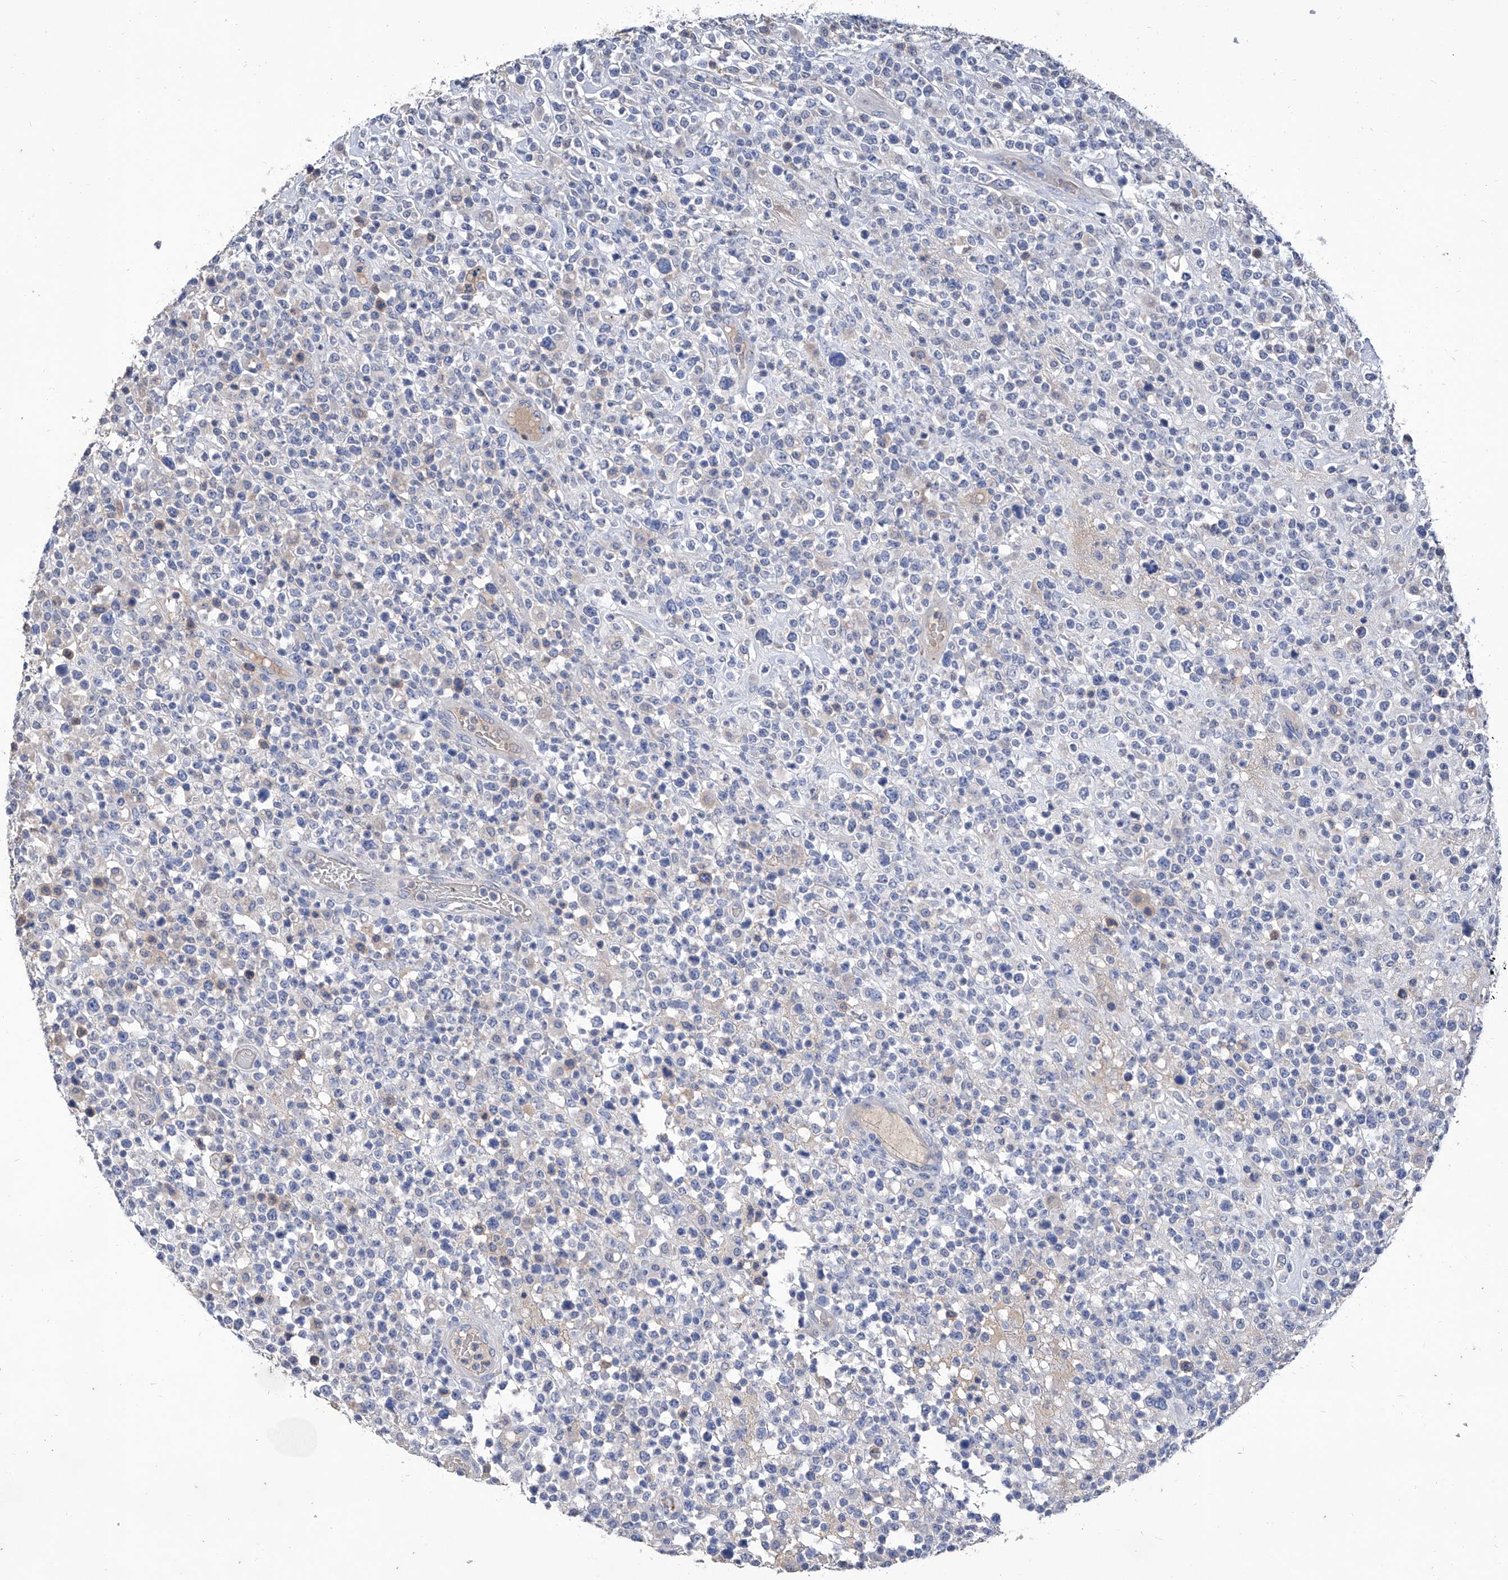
{"staining": {"intensity": "negative", "quantity": "none", "location": "none"}, "tissue": "lymphoma", "cell_type": "Tumor cells", "image_type": "cancer", "snomed": [{"axis": "morphology", "description": "Malignant lymphoma, non-Hodgkin's type, High grade"}, {"axis": "topography", "description": "Colon"}], "caption": "Image shows no protein staining in tumor cells of lymphoma tissue. Brightfield microscopy of immunohistochemistry stained with DAB (brown) and hematoxylin (blue), captured at high magnification.", "gene": "GPT", "patient": {"sex": "female", "age": 53}}